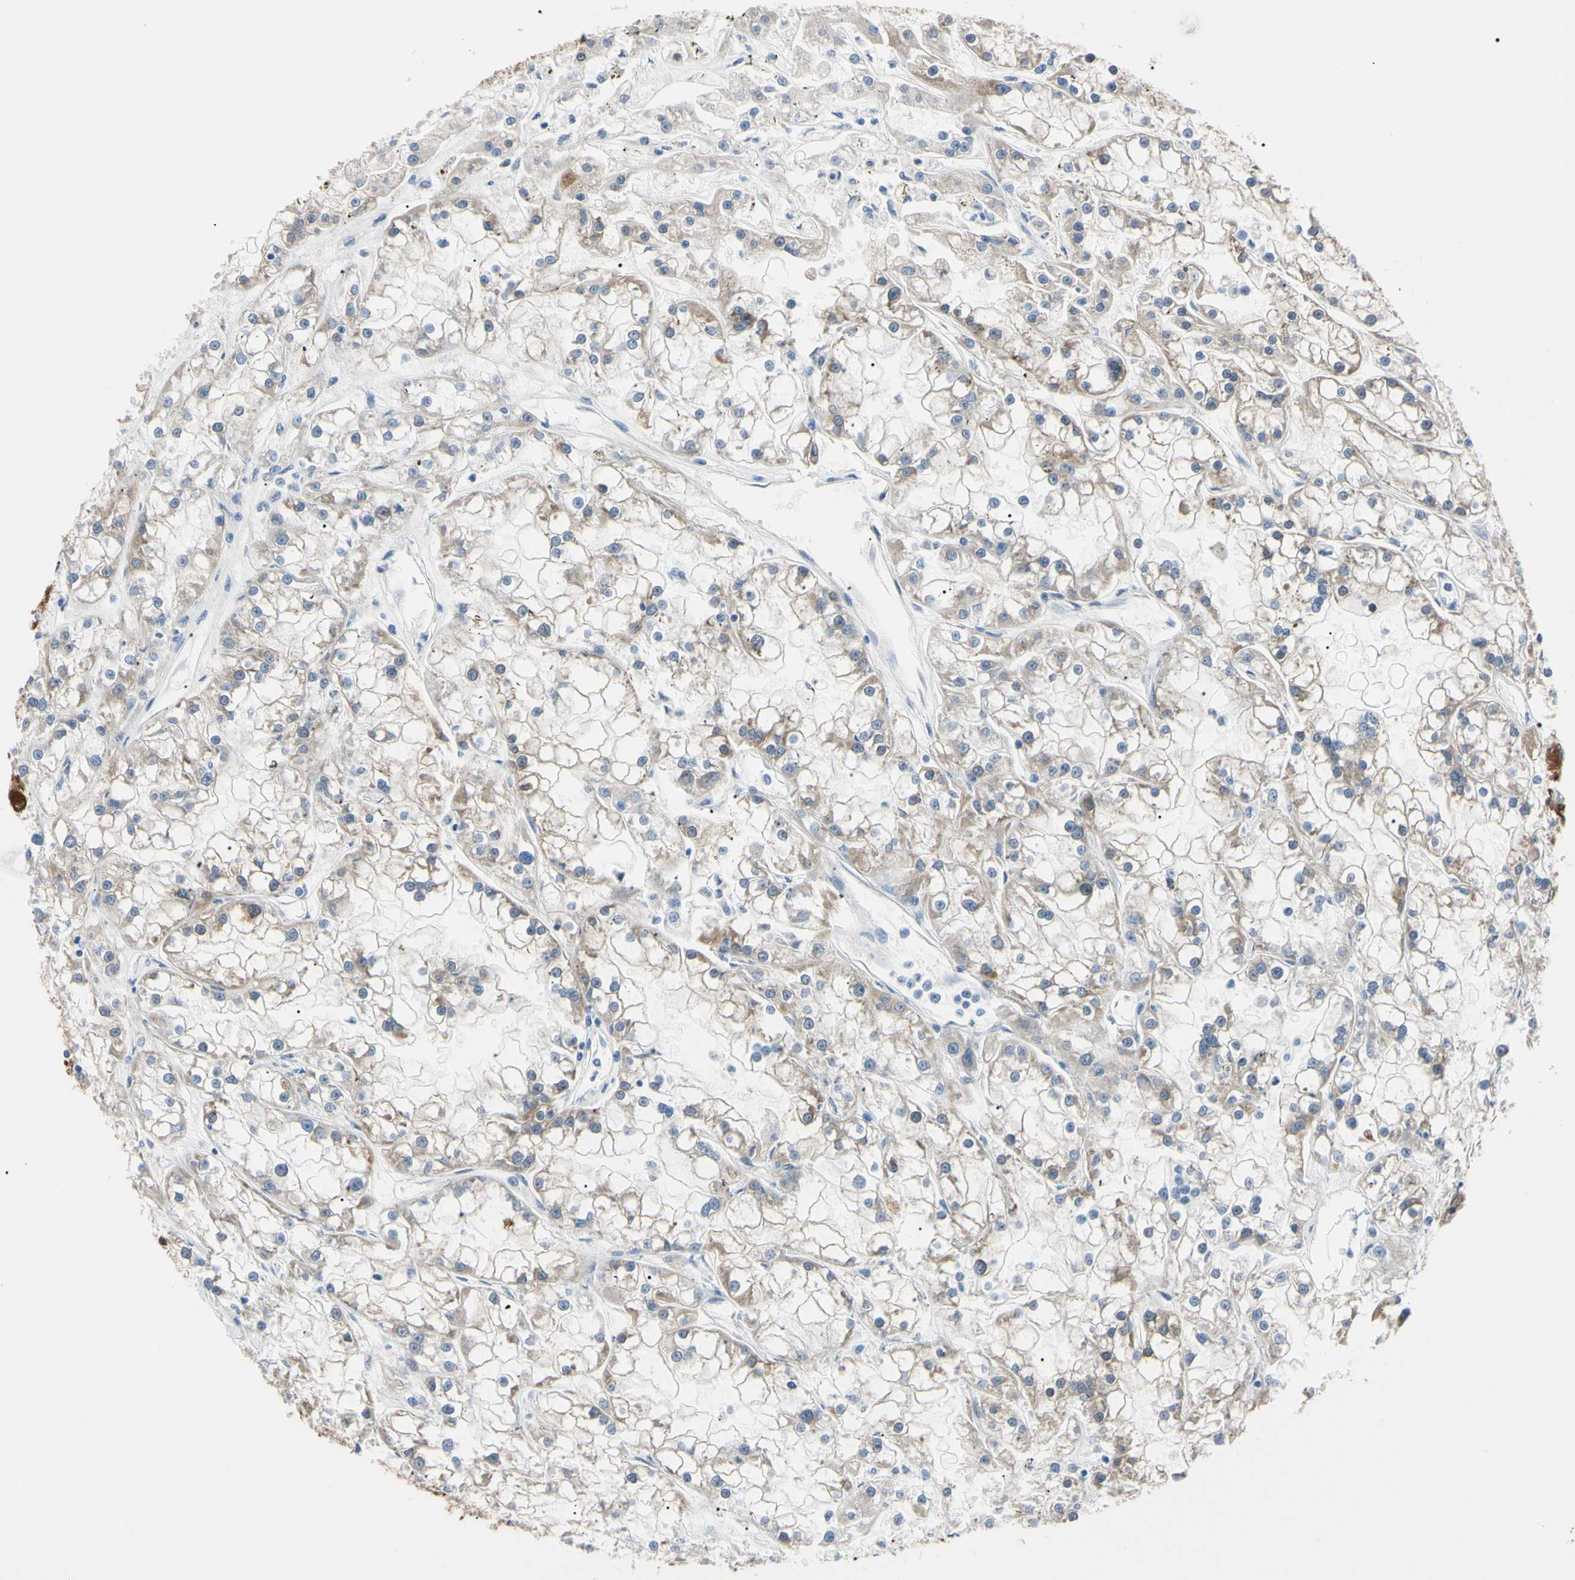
{"staining": {"intensity": "moderate", "quantity": ">75%", "location": "cytoplasmic/membranous"}, "tissue": "renal cancer", "cell_type": "Tumor cells", "image_type": "cancer", "snomed": [{"axis": "morphology", "description": "Adenocarcinoma, NOS"}, {"axis": "topography", "description": "Kidney"}], "caption": "There is medium levels of moderate cytoplasmic/membranous staining in tumor cells of renal adenocarcinoma, as demonstrated by immunohistochemical staining (brown color).", "gene": "NOL3", "patient": {"sex": "female", "age": 52}}